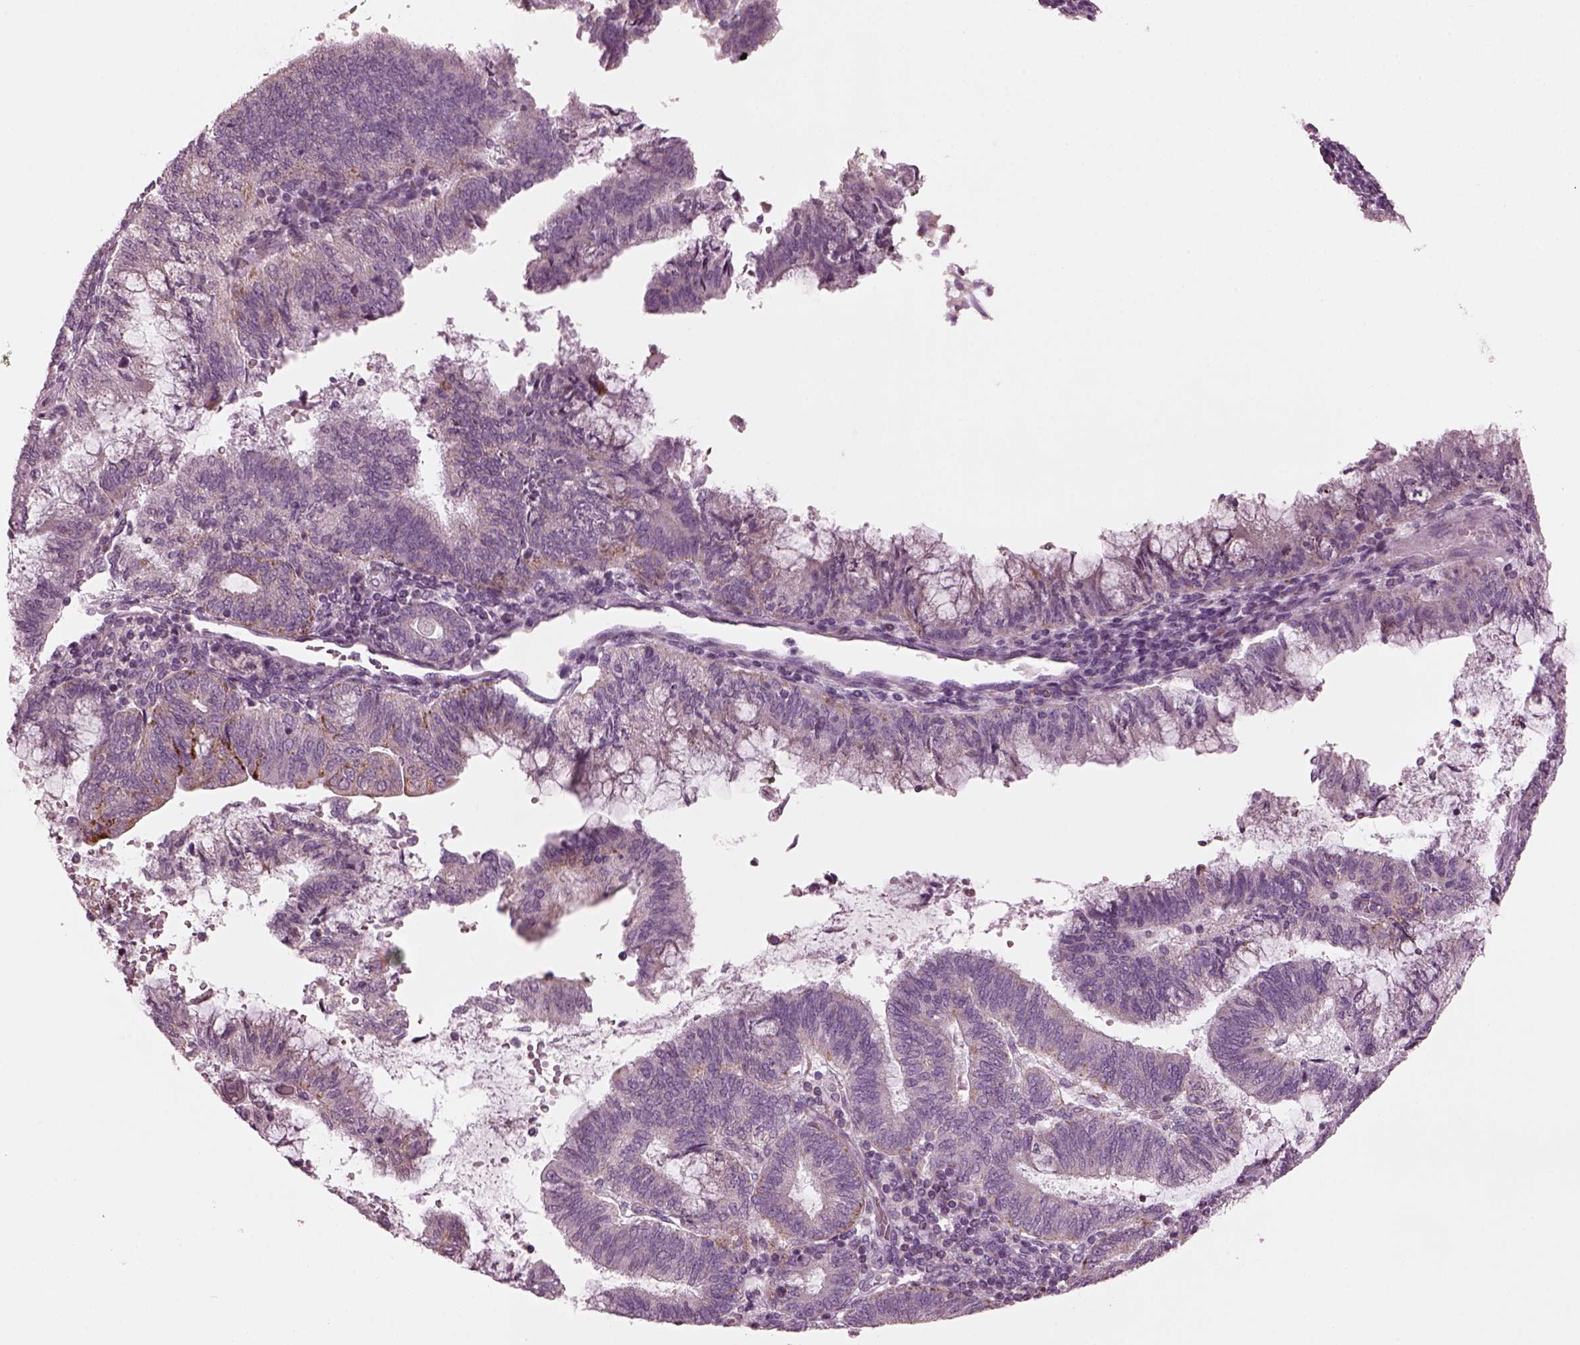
{"staining": {"intensity": "moderate", "quantity": "25%-75%", "location": "cytoplasmic/membranous"}, "tissue": "endometrial cancer", "cell_type": "Tumor cells", "image_type": "cancer", "snomed": [{"axis": "morphology", "description": "Adenocarcinoma, NOS"}, {"axis": "topography", "description": "Endometrium"}], "caption": "Protein expression analysis of endometrial cancer shows moderate cytoplasmic/membranous positivity in approximately 25%-75% of tumor cells.", "gene": "RIMS2", "patient": {"sex": "female", "age": 65}}